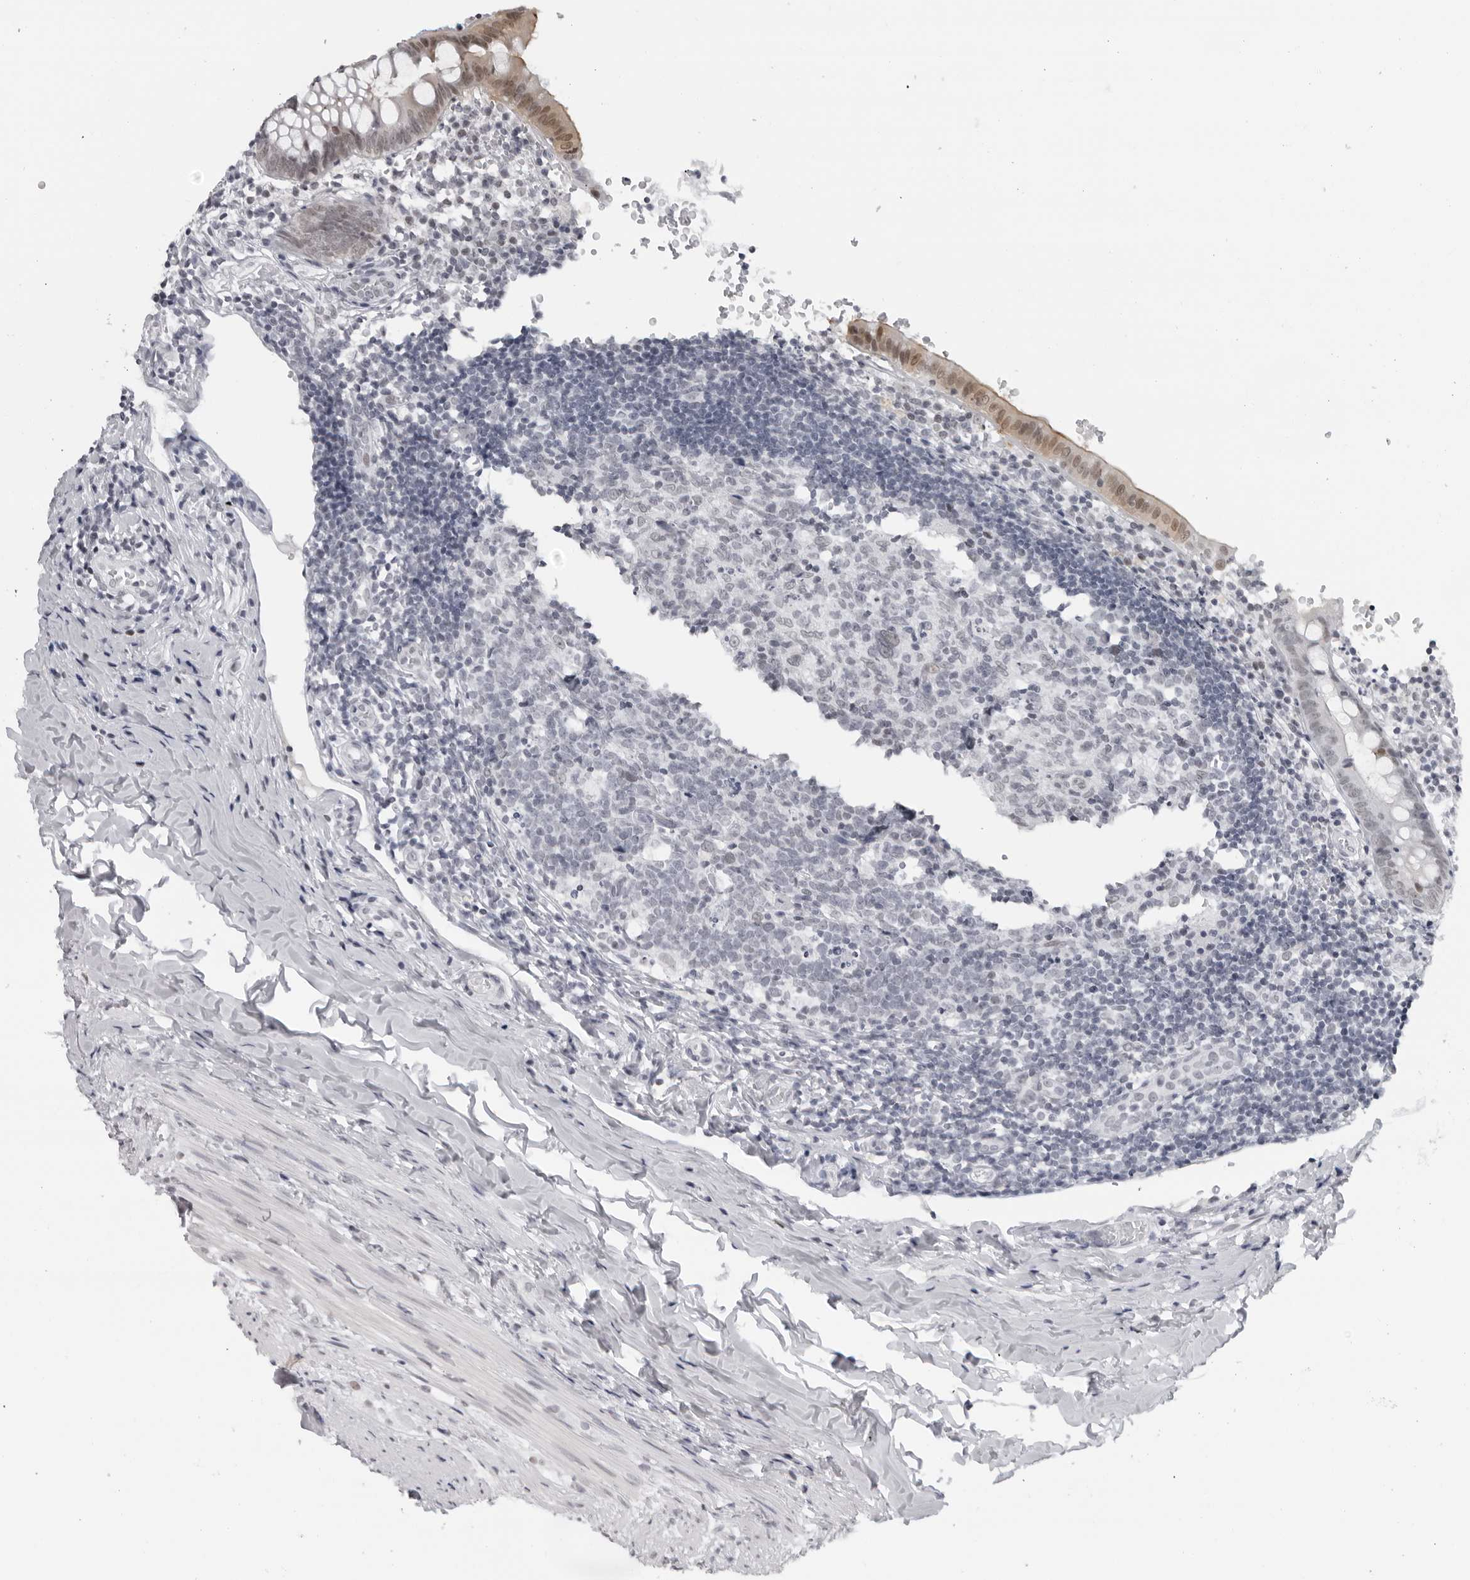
{"staining": {"intensity": "moderate", "quantity": "25%-75%", "location": "cytoplasmic/membranous,nuclear"}, "tissue": "appendix", "cell_type": "Glandular cells", "image_type": "normal", "snomed": [{"axis": "morphology", "description": "Normal tissue, NOS"}, {"axis": "topography", "description": "Appendix"}], "caption": "Approximately 25%-75% of glandular cells in unremarkable human appendix exhibit moderate cytoplasmic/membranous,nuclear protein expression as visualized by brown immunohistochemical staining.", "gene": "ESPN", "patient": {"sex": "male", "age": 8}}